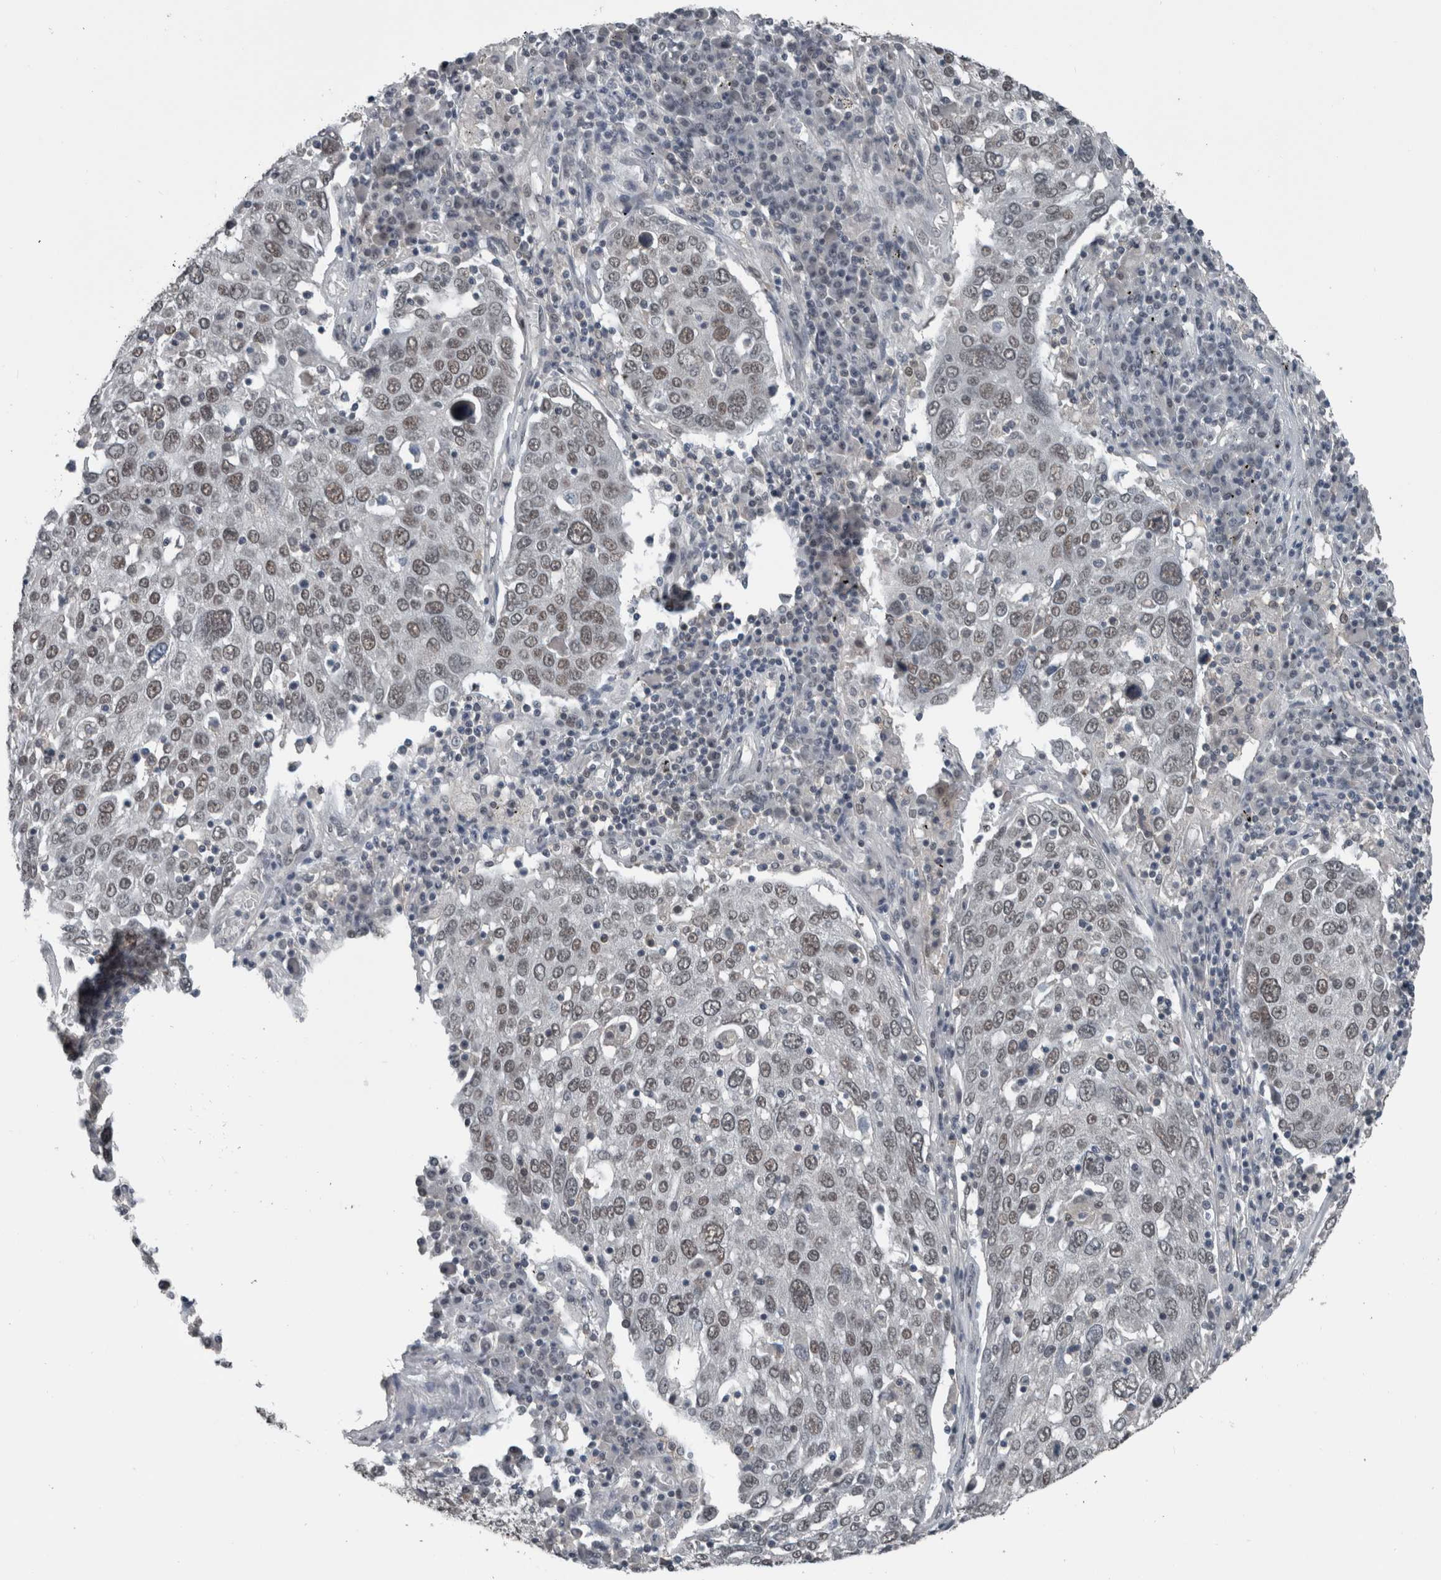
{"staining": {"intensity": "weak", "quantity": "<25%", "location": "nuclear"}, "tissue": "lung cancer", "cell_type": "Tumor cells", "image_type": "cancer", "snomed": [{"axis": "morphology", "description": "Squamous cell carcinoma, NOS"}, {"axis": "topography", "description": "Lung"}], "caption": "Tumor cells show no significant staining in lung squamous cell carcinoma. (IHC, brightfield microscopy, high magnification).", "gene": "ZBTB21", "patient": {"sex": "male", "age": 65}}